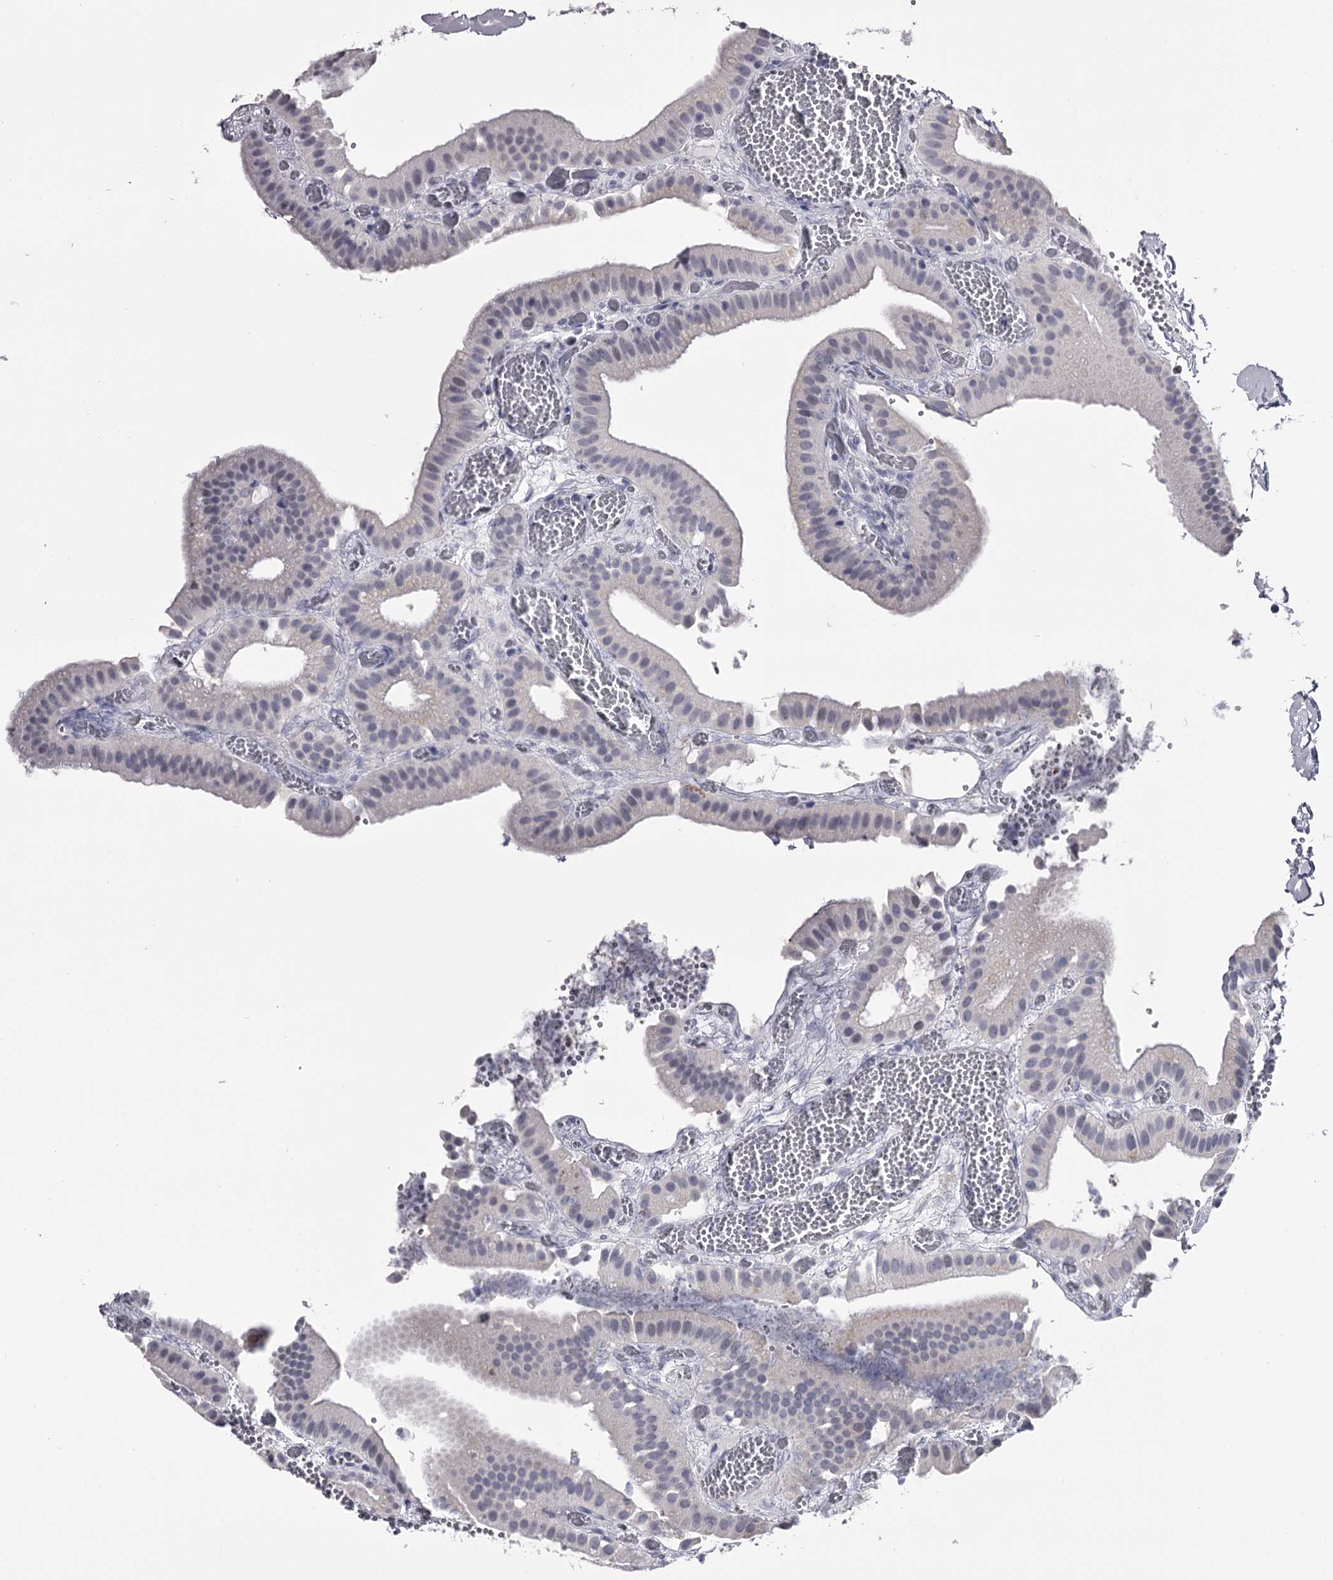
{"staining": {"intensity": "negative", "quantity": "none", "location": "none"}, "tissue": "gallbladder", "cell_type": "Glandular cells", "image_type": "normal", "snomed": [{"axis": "morphology", "description": "Normal tissue, NOS"}, {"axis": "topography", "description": "Gallbladder"}], "caption": "Glandular cells are negative for brown protein staining in normal gallbladder. The staining was performed using DAB to visualize the protein expression in brown, while the nuclei were stained in blue with hematoxylin (Magnification: 20x).", "gene": "OVOL2", "patient": {"sex": "female", "age": 64}}